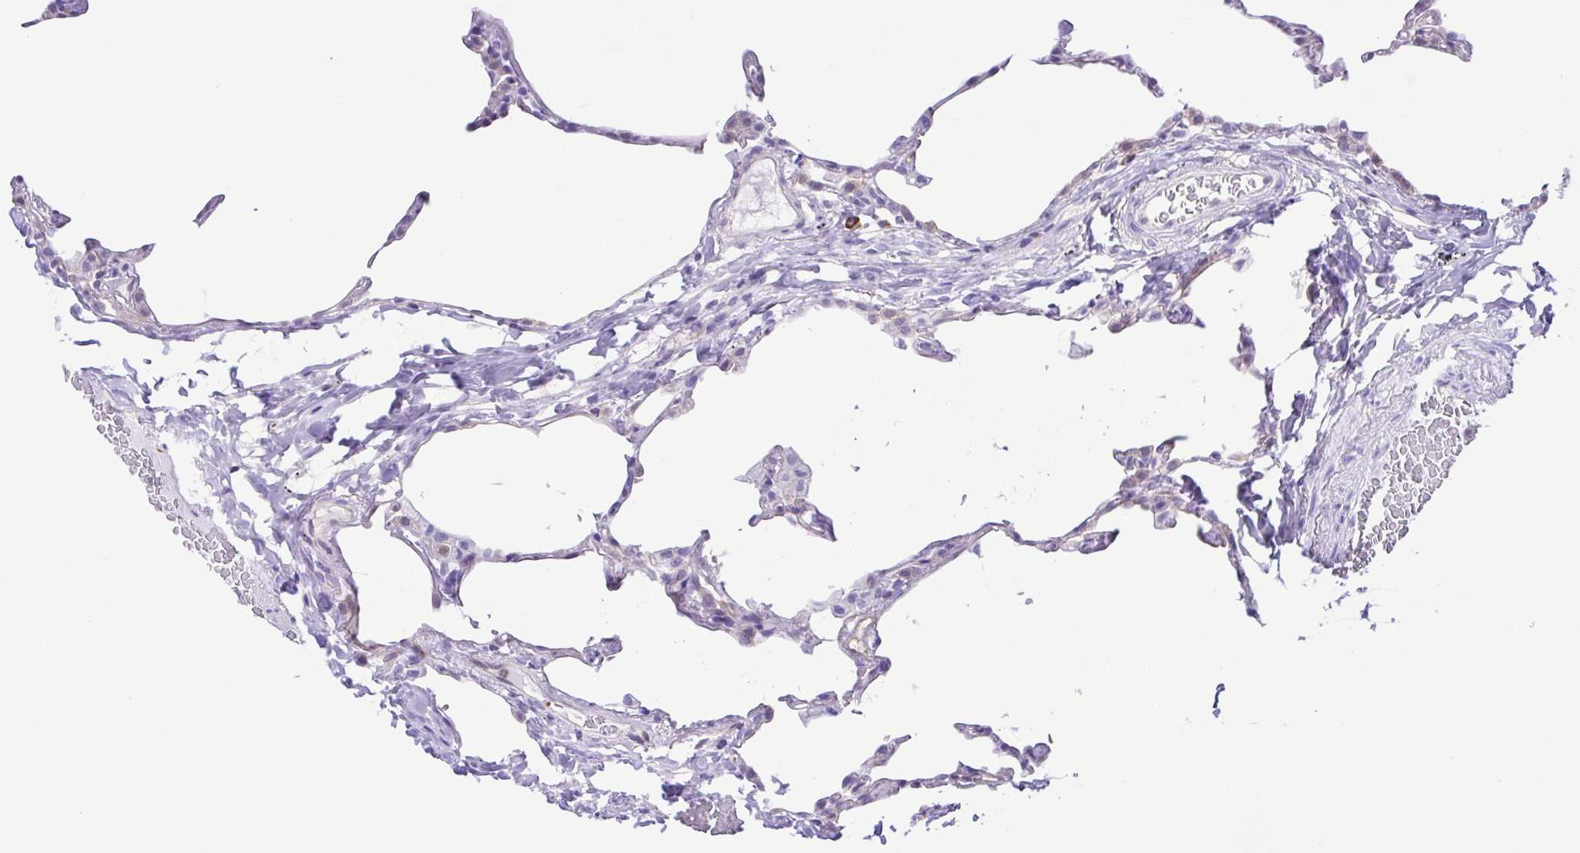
{"staining": {"intensity": "negative", "quantity": "none", "location": "none"}, "tissue": "lung", "cell_type": "Alveolar cells", "image_type": "normal", "snomed": [{"axis": "morphology", "description": "Normal tissue, NOS"}, {"axis": "topography", "description": "Lung"}], "caption": "This is a image of immunohistochemistry staining of normal lung, which shows no staining in alveolar cells. (Brightfield microscopy of DAB (3,3'-diaminobenzidine) immunohistochemistry (IHC) at high magnification).", "gene": "GPR17", "patient": {"sex": "female", "age": 57}}